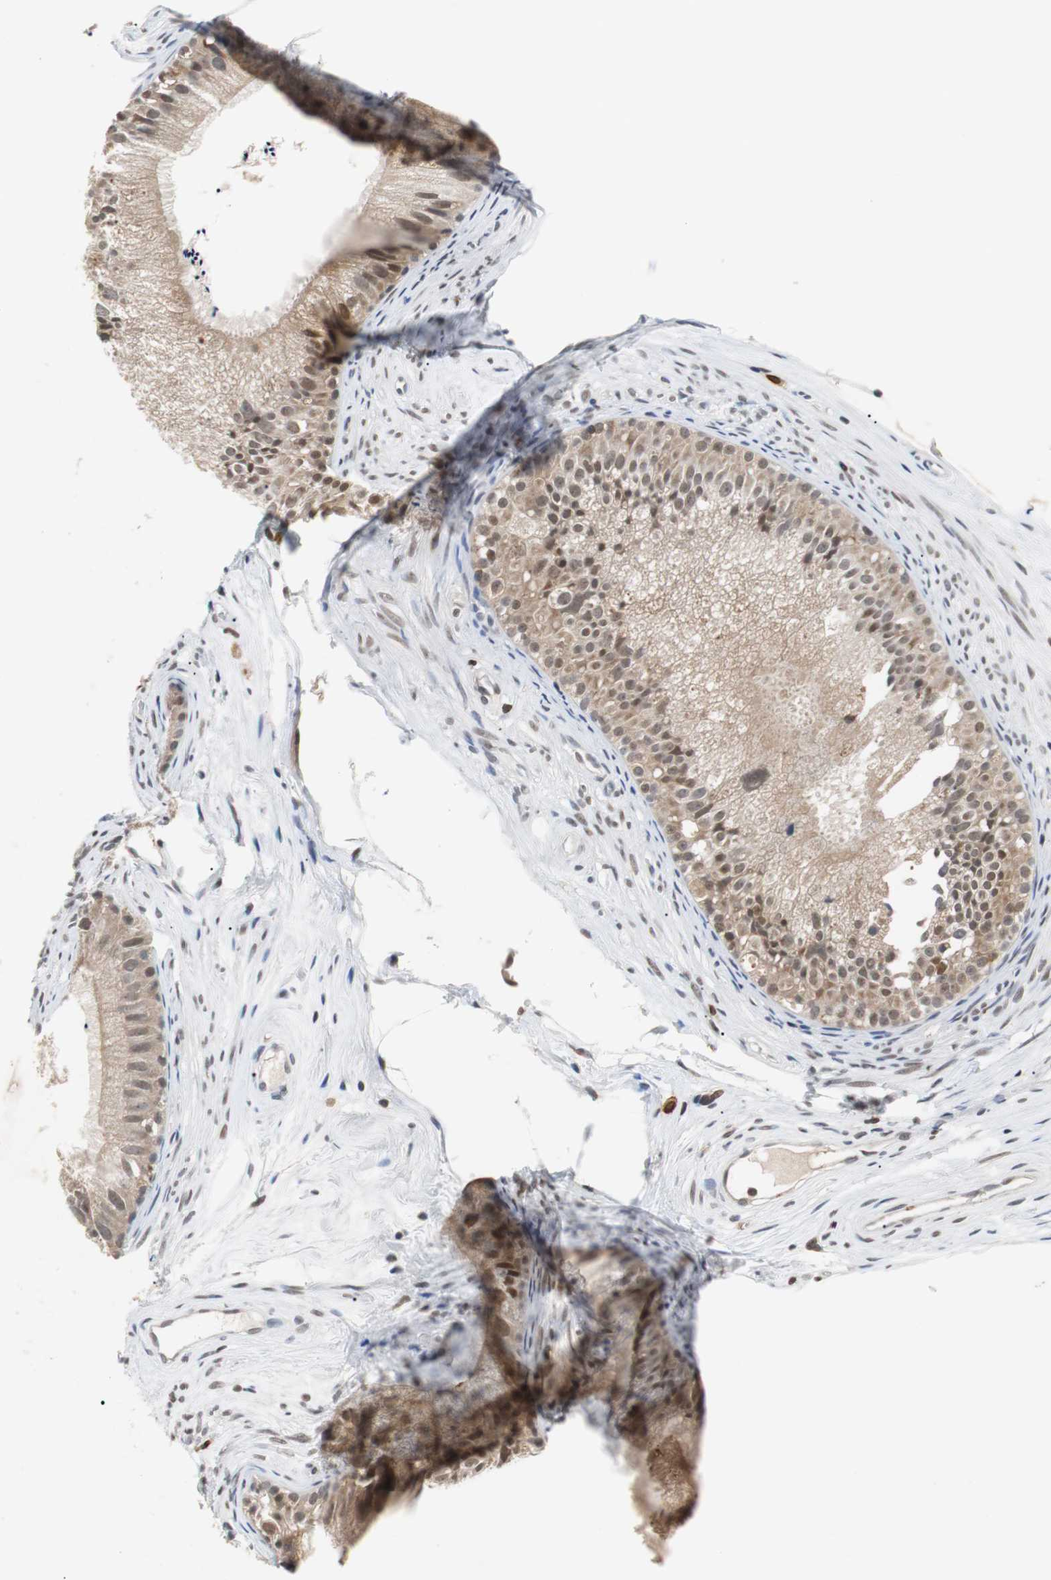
{"staining": {"intensity": "moderate", "quantity": ">75%", "location": "cytoplasmic/membranous,nuclear"}, "tissue": "epididymis", "cell_type": "Glandular cells", "image_type": "normal", "snomed": [{"axis": "morphology", "description": "Normal tissue, NOS"}, {"axis": "topography", "description": "Epididymis"}], "caption": "Immunohistochemistry of benign epididymis exhibits medium levels of moderate cytoplasmic/membranous,nuclear expression in about >75% of glandular cells. The protein is stained brown, and the nuclei are stained in blue (DAB IHC with brightfield microscopy, high magnification).", "gene": "SIRT1", "patient": {"sex": "male", "age": 56}}